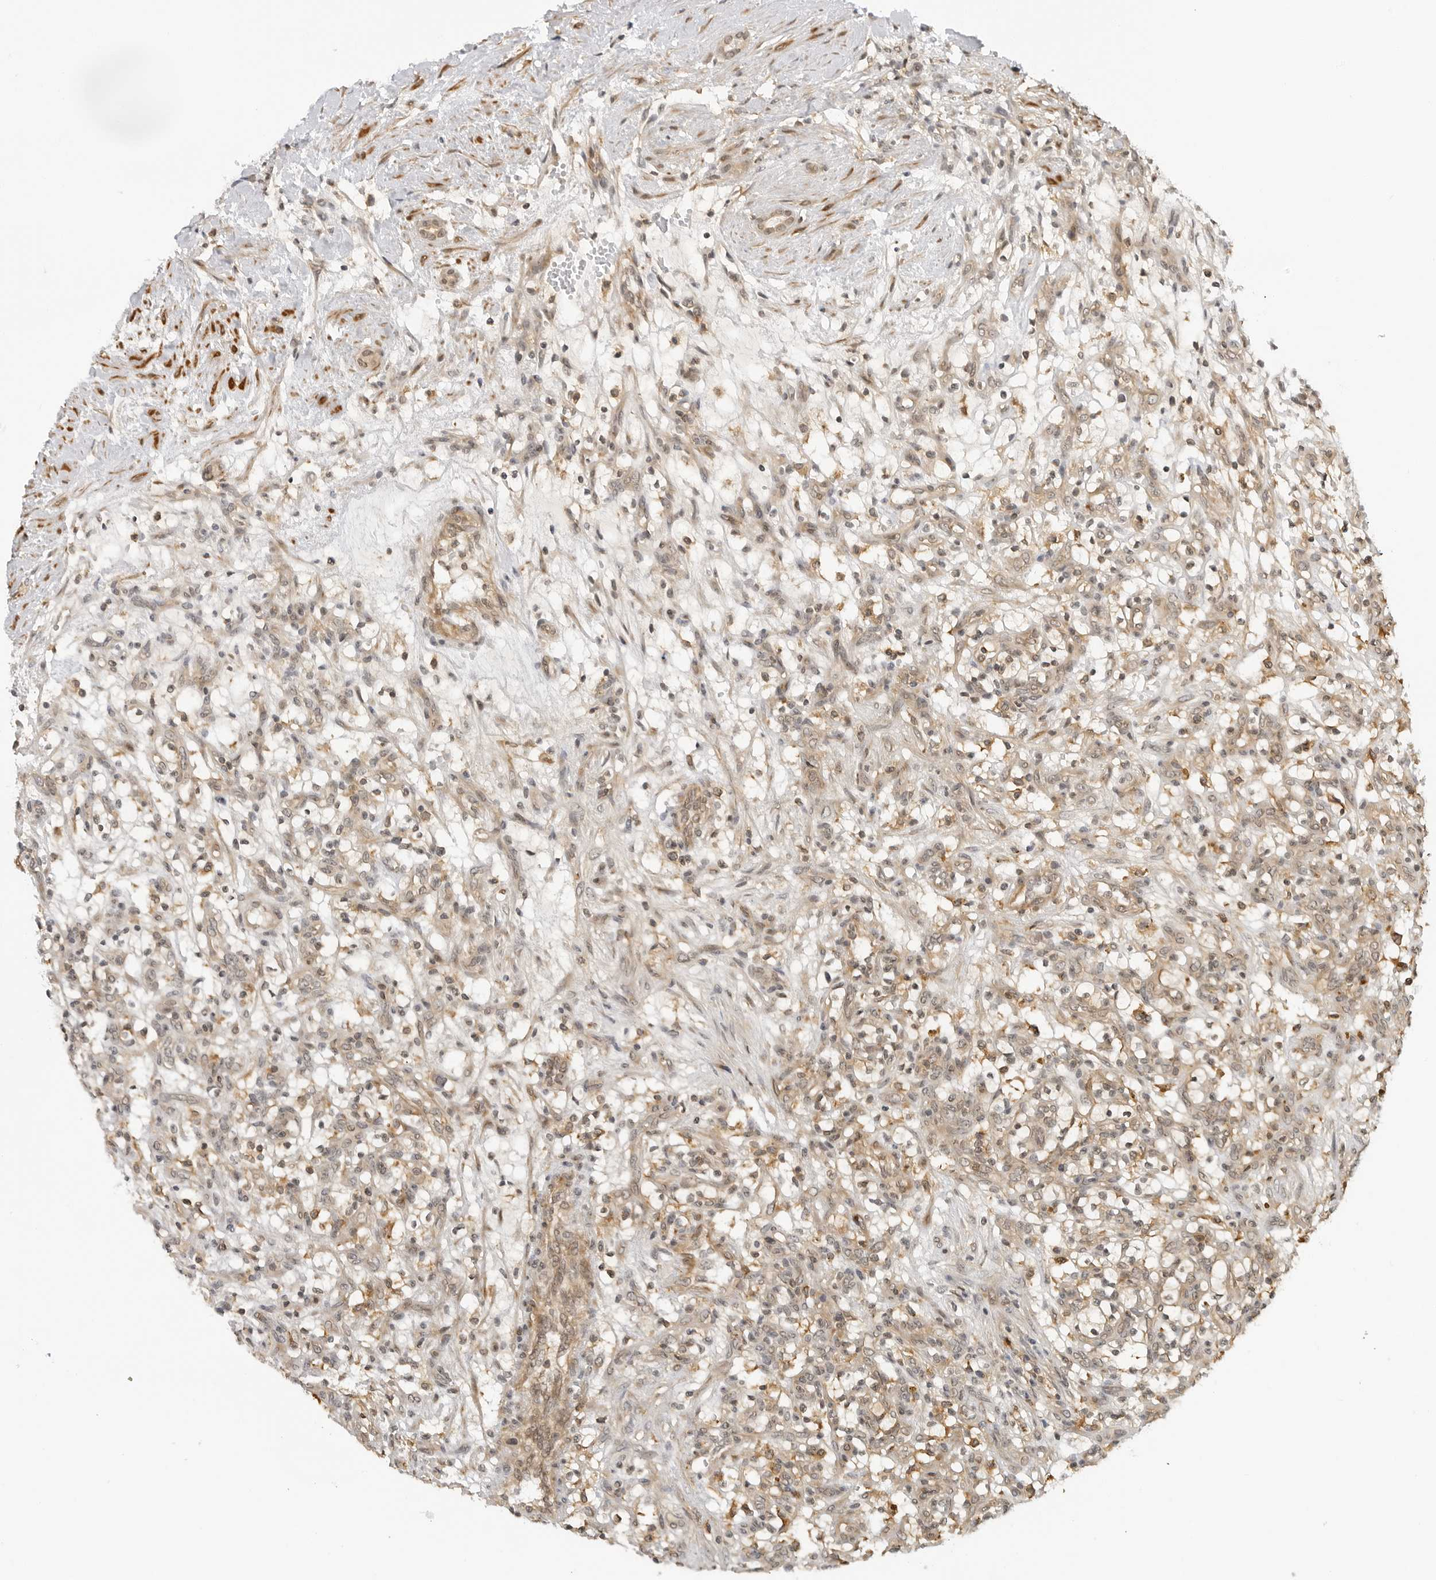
{"staining": {"intensity": "weak", "quantity": "<25%", "location": "cytoplasmic/membranous"}, "tissue": "renal cancer", "cell_type": "Tumor cells", "image_type": "cancer", "snomed": [{"axis": "morphology", "description": "Adenocarcinoma, NOS"}, {"axis": "topography", "description": "Kidney"}], "caption": "Renal cancer stained for a protein using IHC displays no staining tumor cells.", "gene": "MAP2K5", "patient": {"sex": "female", "age": 57}}